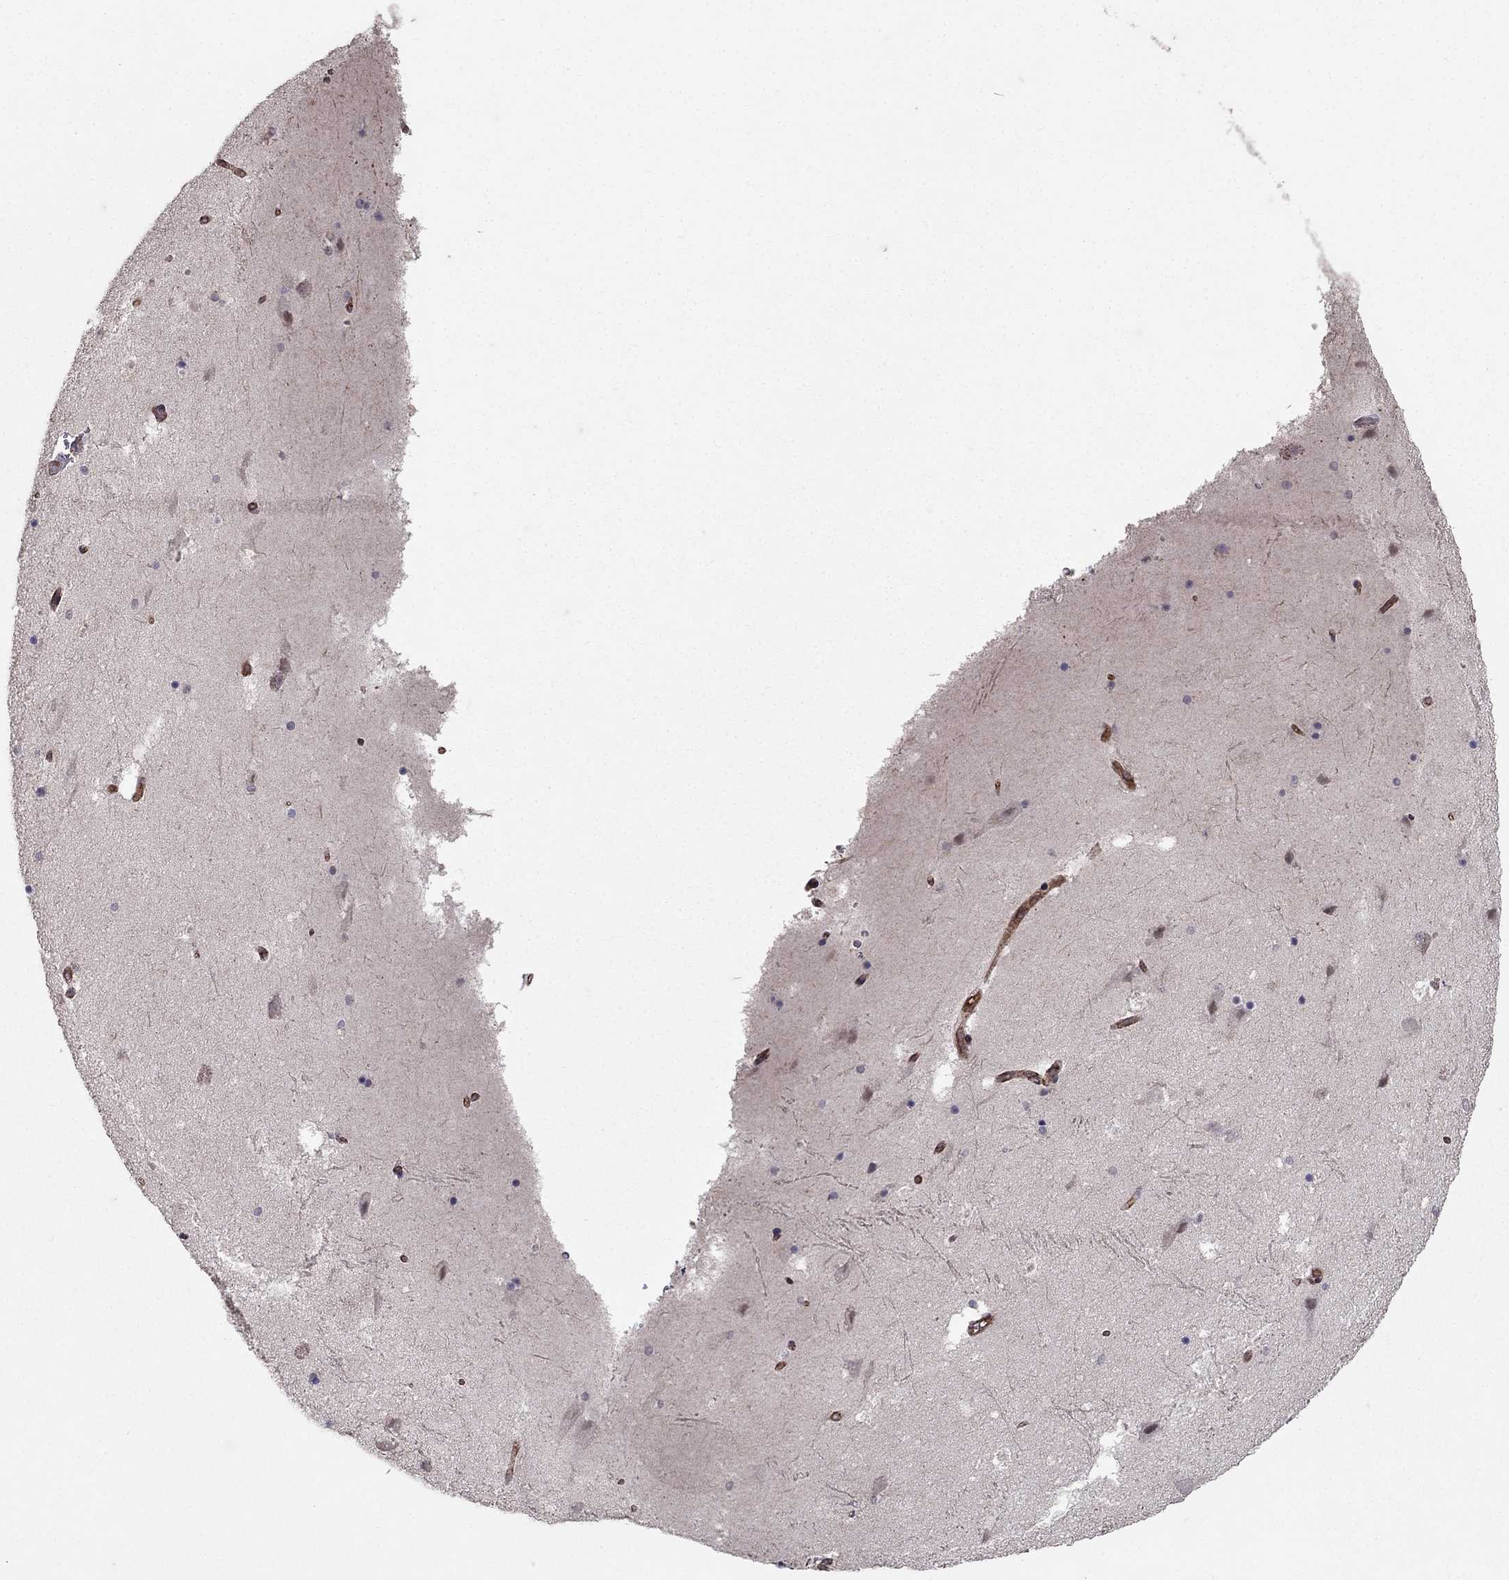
{"staining": {"intensity": "negative", "quantity": "none", "location": "none"}, "tissue": "hippocampus", "cell_type": "Glial cells", "image_type": "normal", "snomed": [{"axis": "morphology", "description": "Normal tissue, NOS"}, {"axis": "topography", "description": "Hippocampus"}], "caption": "This is a image of immunohistochemistry staining of normal hippocampus, which shows no positivity in glial cells.", "gene": "RASIP1", "patient": {"sex": "male", "age": 51}}